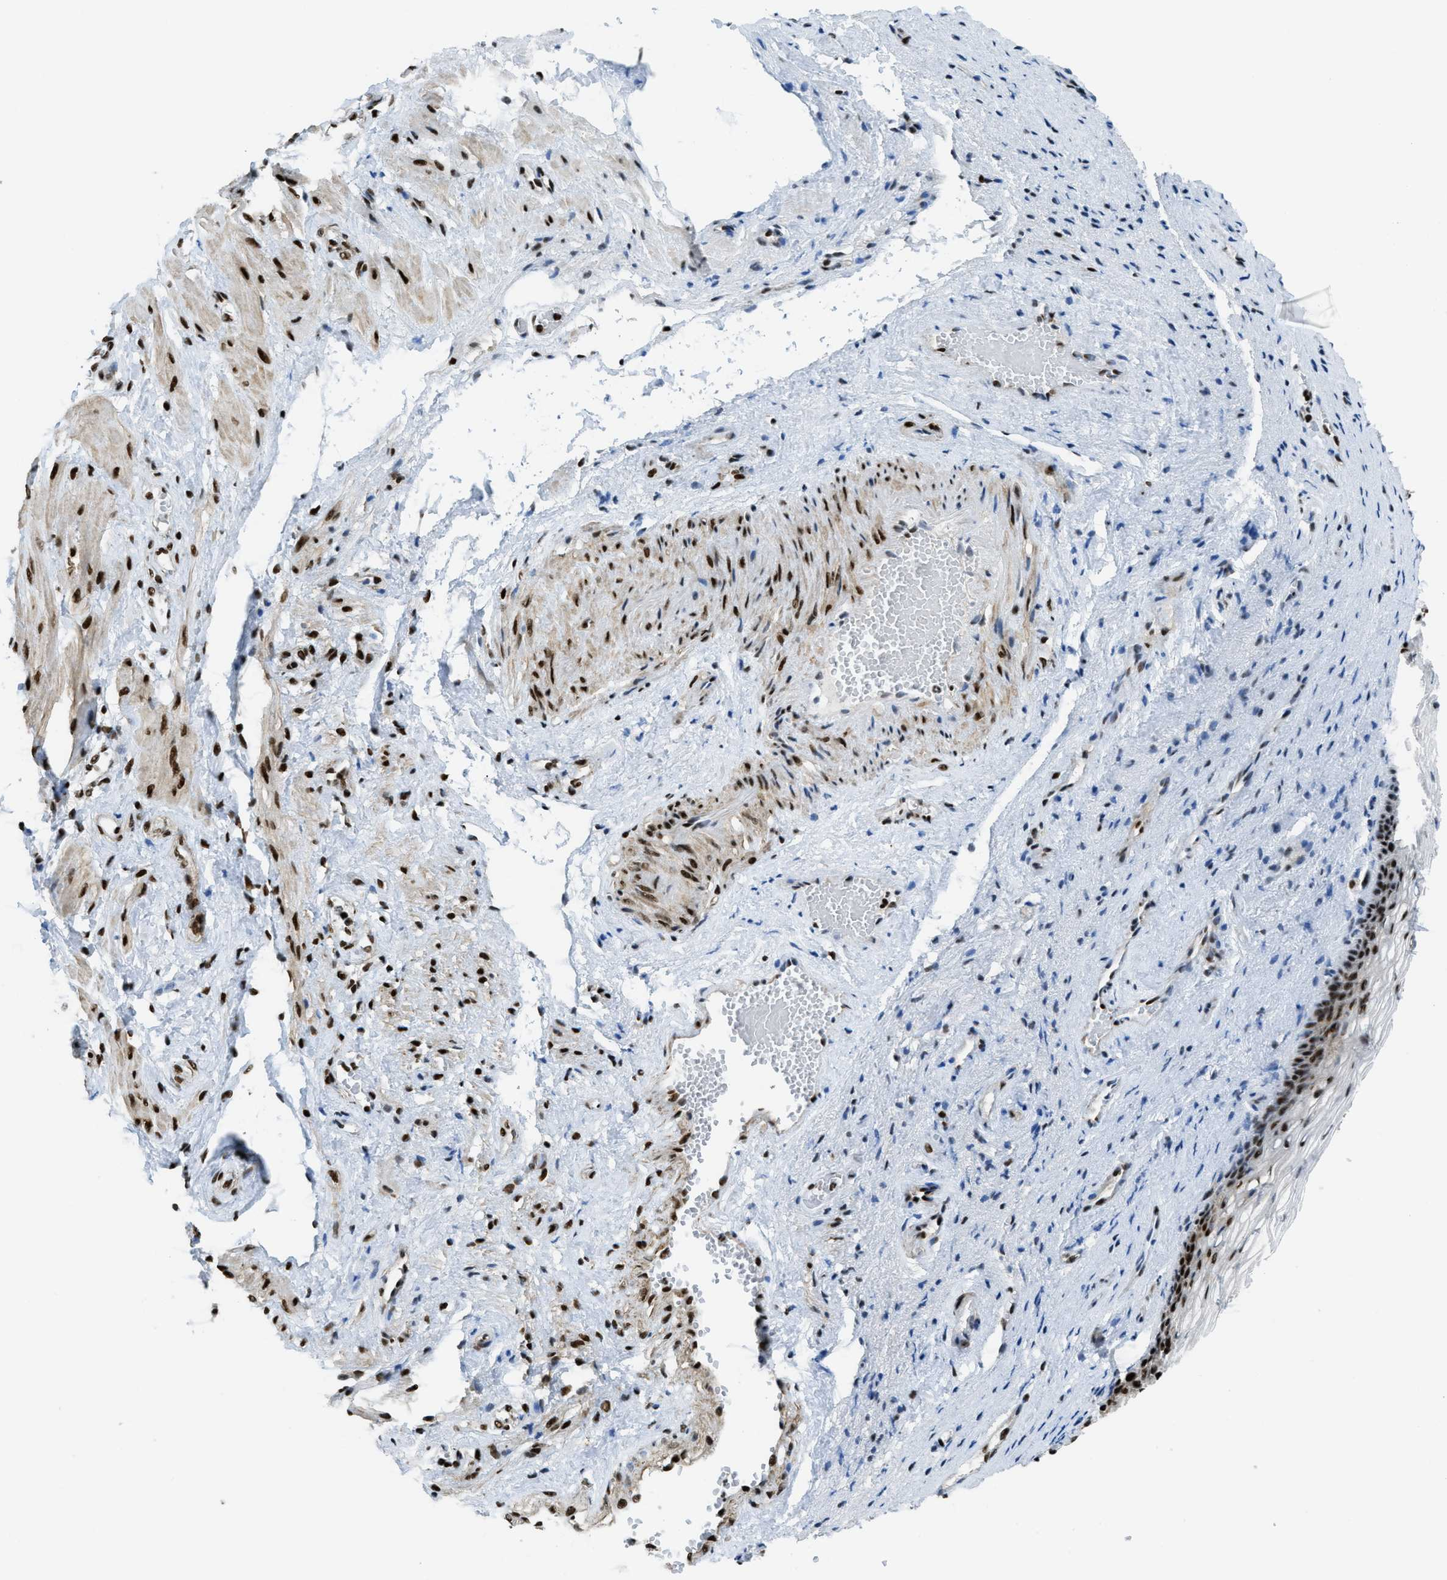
{"staining": {"intensity": "strong", "quantity": ">75%", "location": "nuclear"}, "tissue": "vagina", "cell_type": "Squamous epithelial cells", "image_type": "normal", "snomed": [{"axis": "morphology", "description": "Normal tissue, NOS"}, {"axis": "topography", "description": "Vagina"}], "caption": "IHC of unremarkable human vagina shows high levels of strong nuclear positivity in about >75% of squamous epithelial cells.", "gene": "ZNF207", "patient": {"sex": "female", "age": 34}}